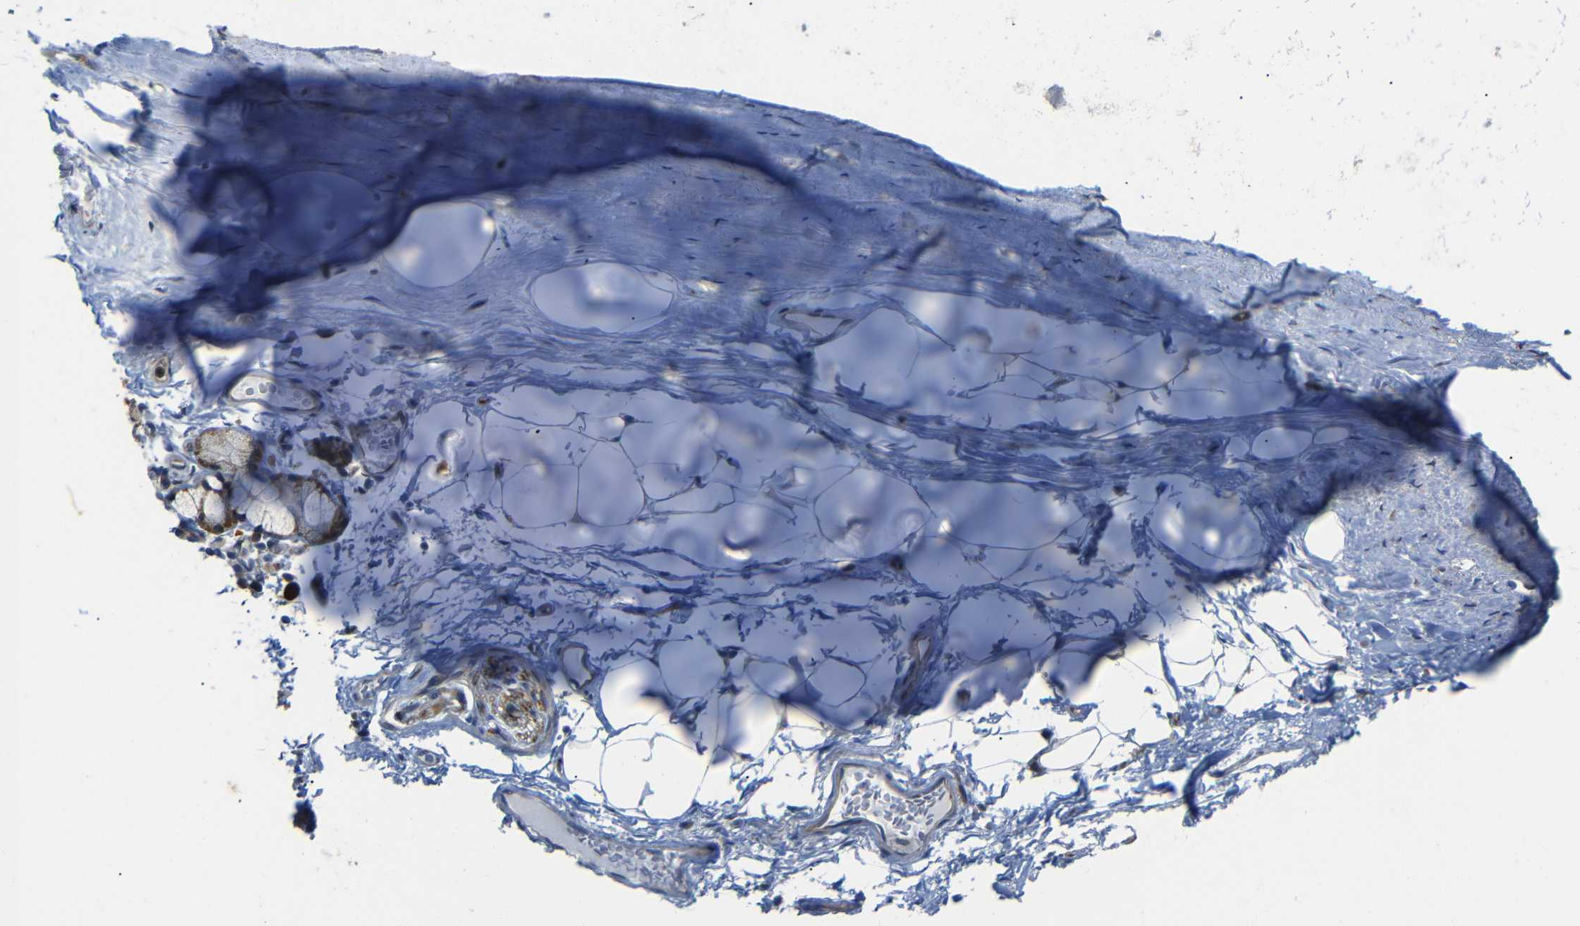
{"staining": {"intensity": "moderate", "quantity": ">75%", "location": "cytoplasmic/membranous"}, "tissue": "adipose tissue", "cell_type": "Adipocytes", "image_type": "normal", "snomed": [{"axis": "morphology", "description": "Normal tissue, NOS"}, {"axis": "topography", "description": "Cartilage tissue"}, {"axis": "topography", "description": "Bronchus"}], "caption": "Immunohistochemistry (IHC) micrograph of unremarkable adipose tissue: human adipose tissue stained using IHC displays medium levels of moderate protein expression localized specifically in the cytoplasmic/membranous of adipocytes, appearing as a cytoplasmic/membranous brown color.", "gene": "P3H2", "patient": {"sex": "female", "age": 73}}